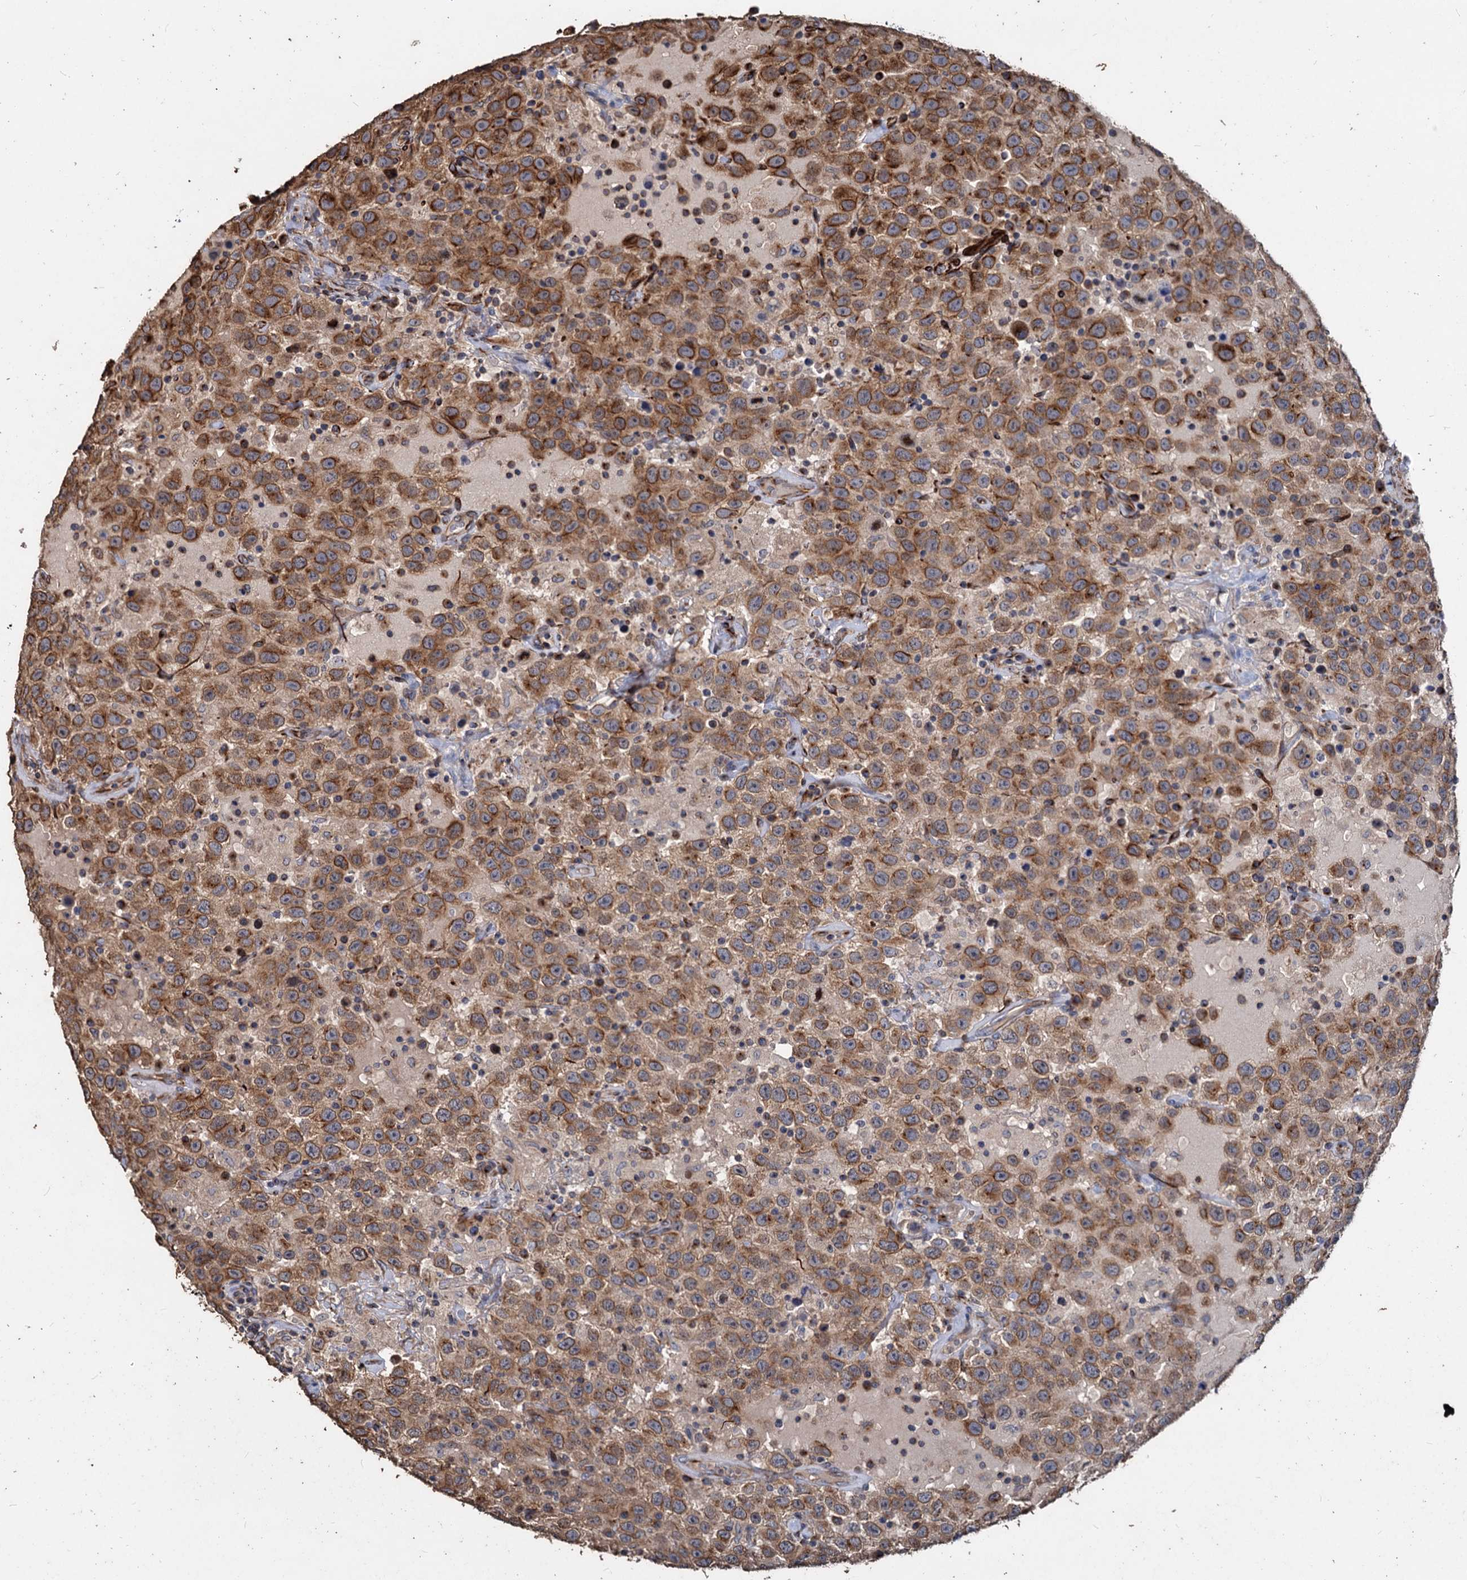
{"staining": {"intensity": "moderate", "quantity": ">75%", "location": "cytoplasmic/membranous"}, "tissue": "testis cancer", "cell_type": "Tumor cells", "image_type": "cancer", "snomed": [{"axis": "morphology", "description": "Seminoma, NOS"}, {"axis": "topography", "description": "Testis"}], "caption": "A histopathology image of human seminoma (testis) stained for a protein exhibits moderate cytoplasmic/membranous brown staining in tumor cells.", "gene": "DEPDC4", "patient": {"sex": "male", "age": 41}}